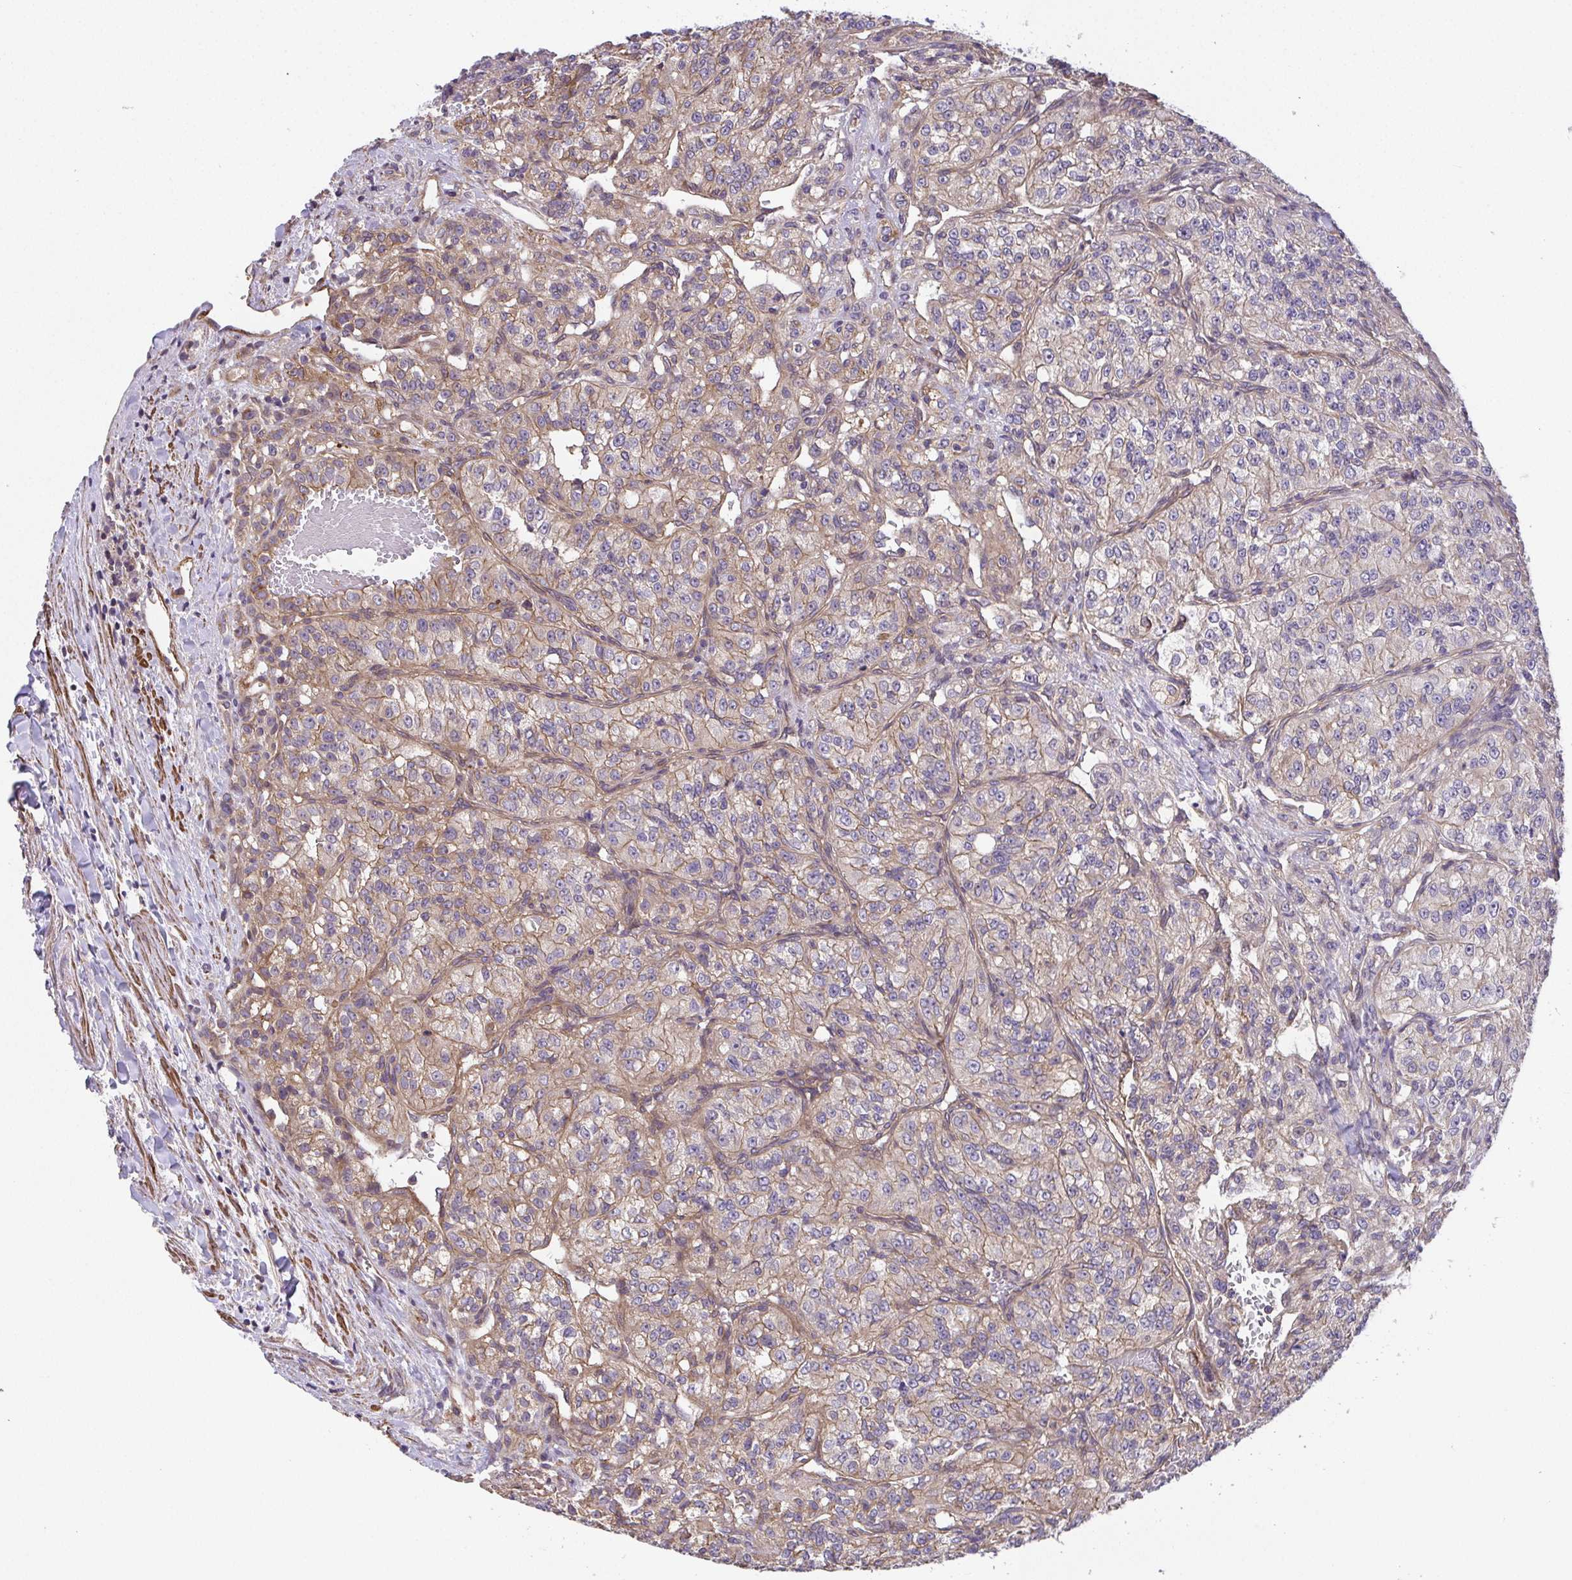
{"staining": {"intensity": "moderate", "quantity": "25%-75%", "location": "cytoplasmic/membranous"}, "tissue": "renal cancer", "cell_type": "Tumor cells", "image_type": "cancer", "snomed": [{"axis": "morphology", "description": "Adenocarcinoma, NOS"}, {"axis": "topography", "description": "Kidney"}], "caption": "Brown immunohistochemical staining in human renal cancer reveals moderate cytoplasmic/membranous expression in about 25%-75% of tumor cells. (Stains: DAB in brown, nuclei in blue, Microscopy: brightfield microscopy at high magnification).", "gene": "ZNF696", "patient": {"sex": "female", "age": 63}}